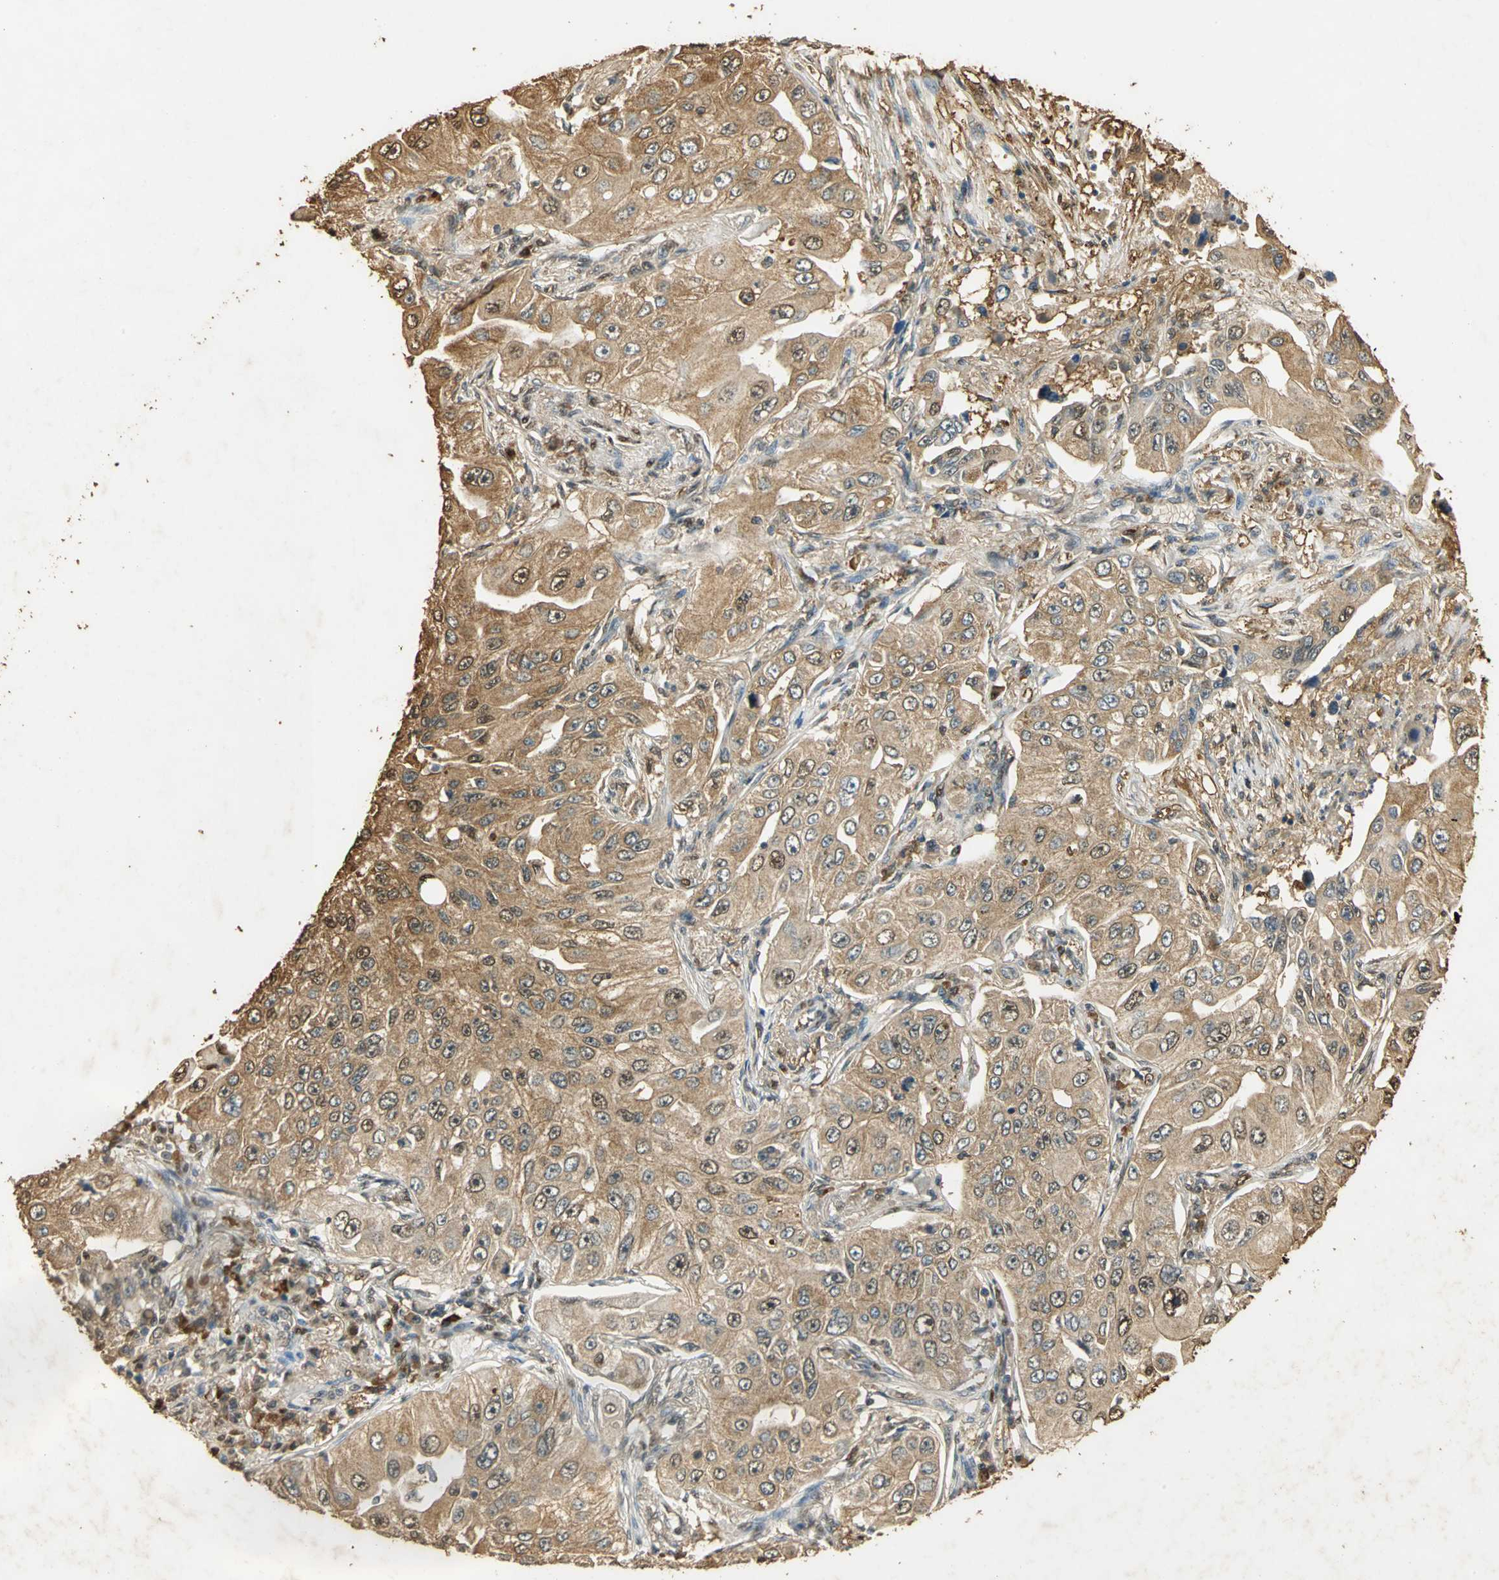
{"staining": {"intensity": "moderate", "quantity": ">75%", "location": "cytoplasmic/membranous"}, "tissue": "lung cancer", "cell_type": "Tumor cells", "image_type": "cancer", "snomed": [{"axis": "morphology", "description": "Adenocarcinoma, NOS"}, {"axis": "topography", "description": "Lung"}], "caption": "Immunohistochemical staining of lung cancer reveals medium levels of moderate cytoplasmic/membranous protein expression in about >75% of tumor cells.", "gene": "GAPDH", "patient": {"sex": "male", "age": 84}}